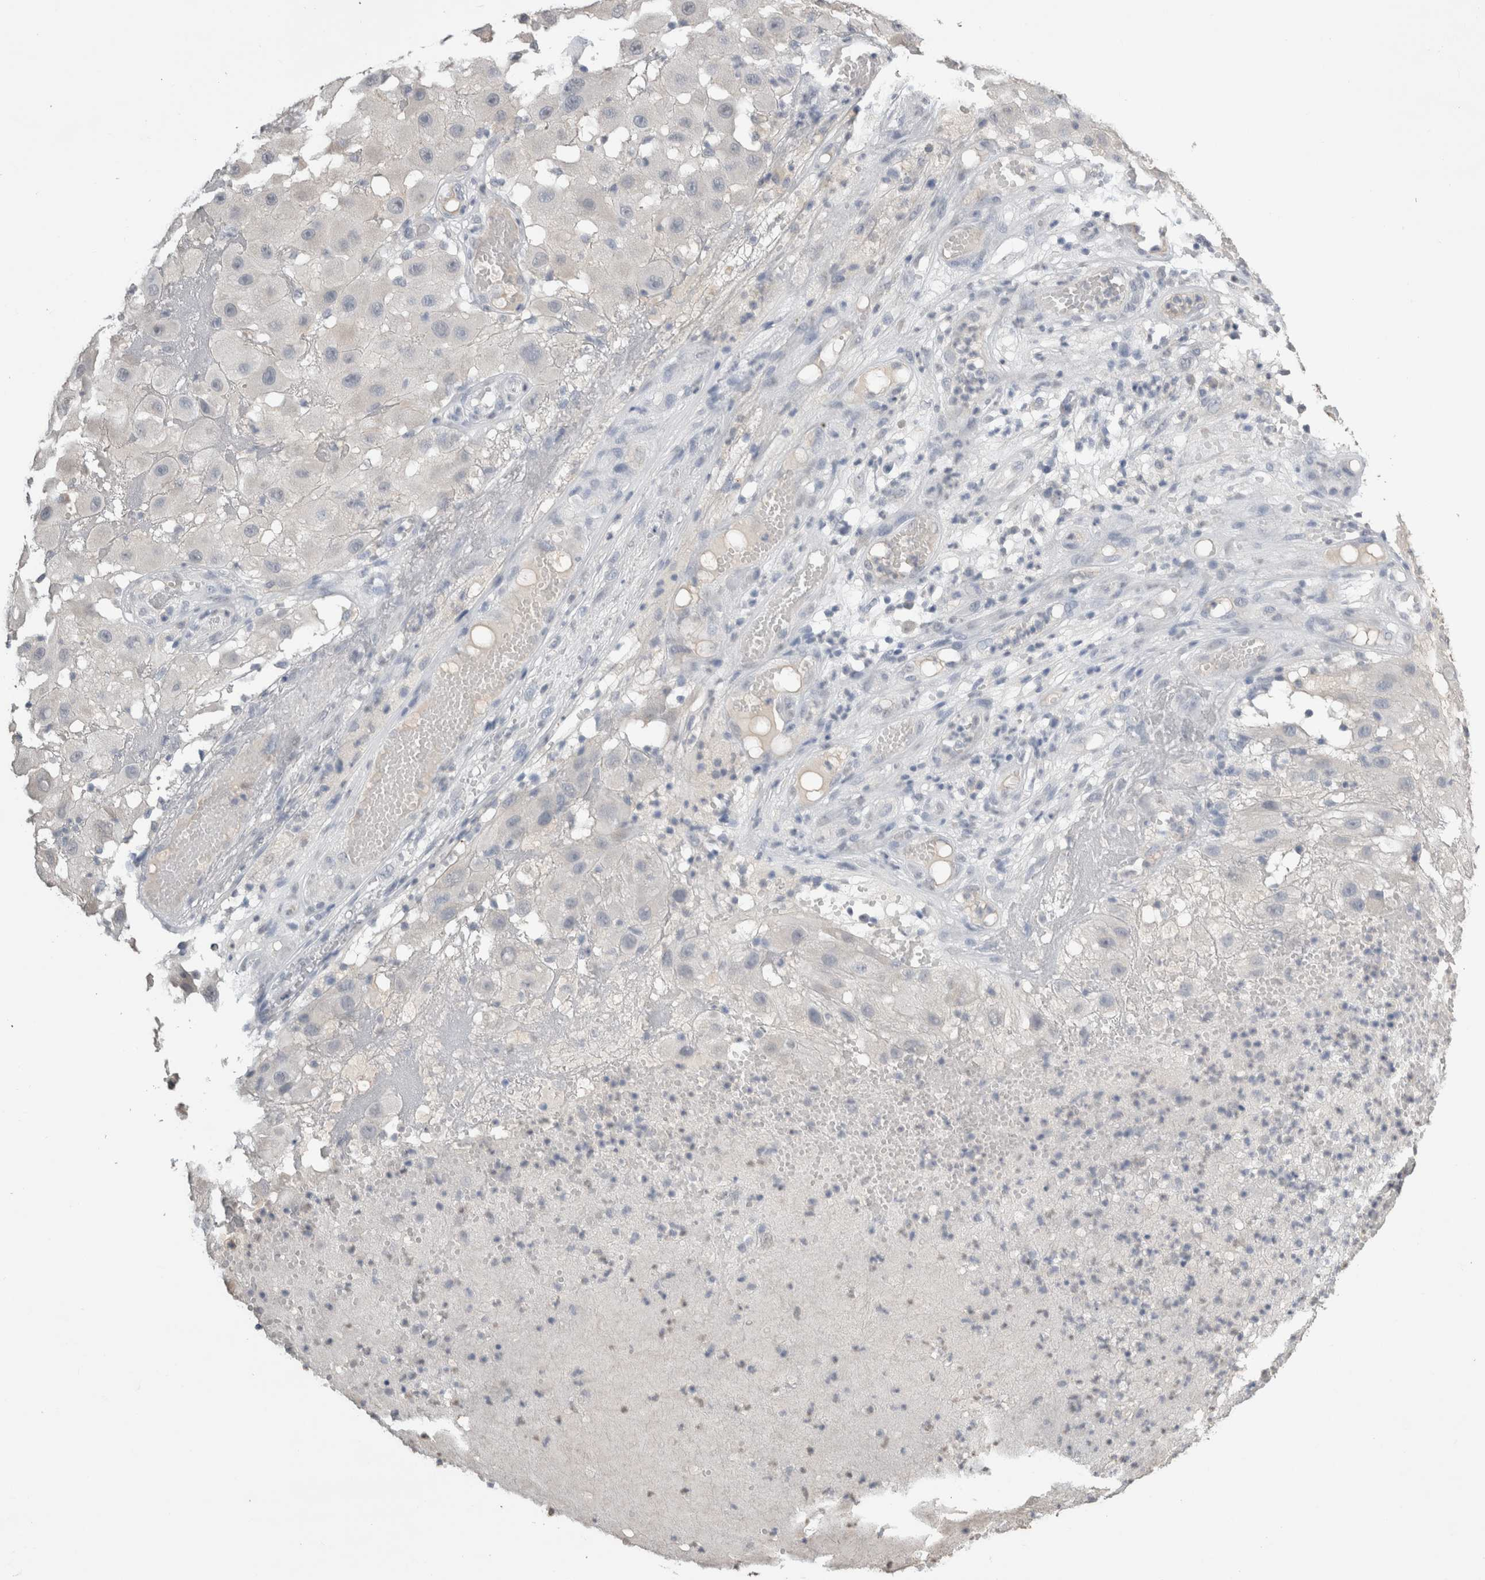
{"staining": {"intensity": "negative", "quantity": "none", "location": "none"}, "tissue": "melanoma", "cell_type": "Tumor cells", "image_type": "cancer", "snomed": [{"axis": "morphology", "description": "Malignant melanoma, NOS"}, {"axis": "topography", "description": "Skin"}], "caption": "Immunohistochemistry of melanoma demonstrates no staining in tumor cells.", "gene": "NAALADL2", "patient": {"sex": "female", "age": 81}}